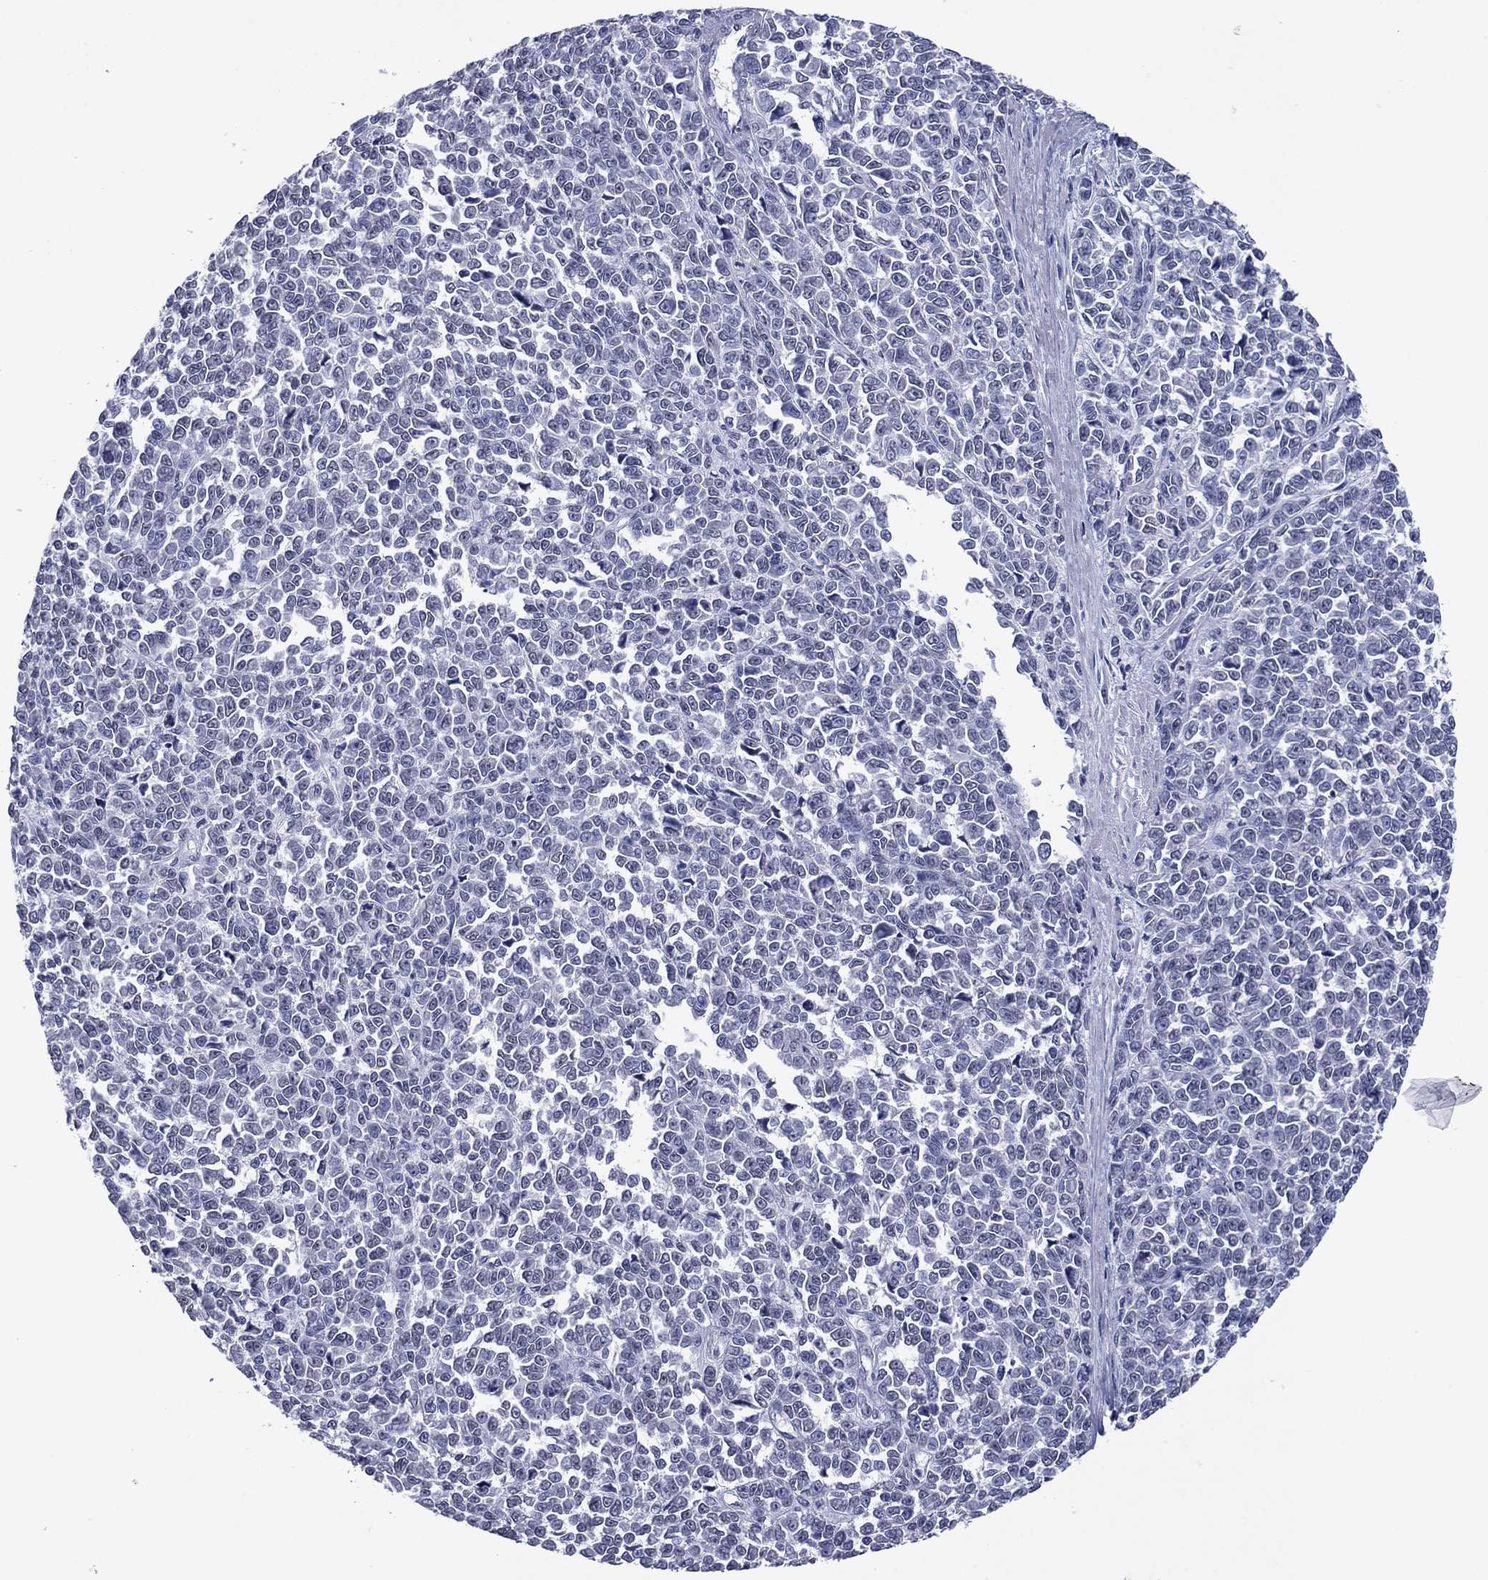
{"staining": {"intensity": "negative", "quantity": "none", "location": "none"}, "tissue": "melanoma", "cell_type": "Tumor cells", "image_type": "cancer", "snomed": [{"axis": "morphology", "description": "Malignant melanoma, NOS"}, {"axis": "topography", "description": "Skin"}], "caption": "Immunohistochemical staining of human melanoma displays no significant expression in tumor cells.", "gene": "HAO1", "patient": {"sex": "female", "age": 95}}